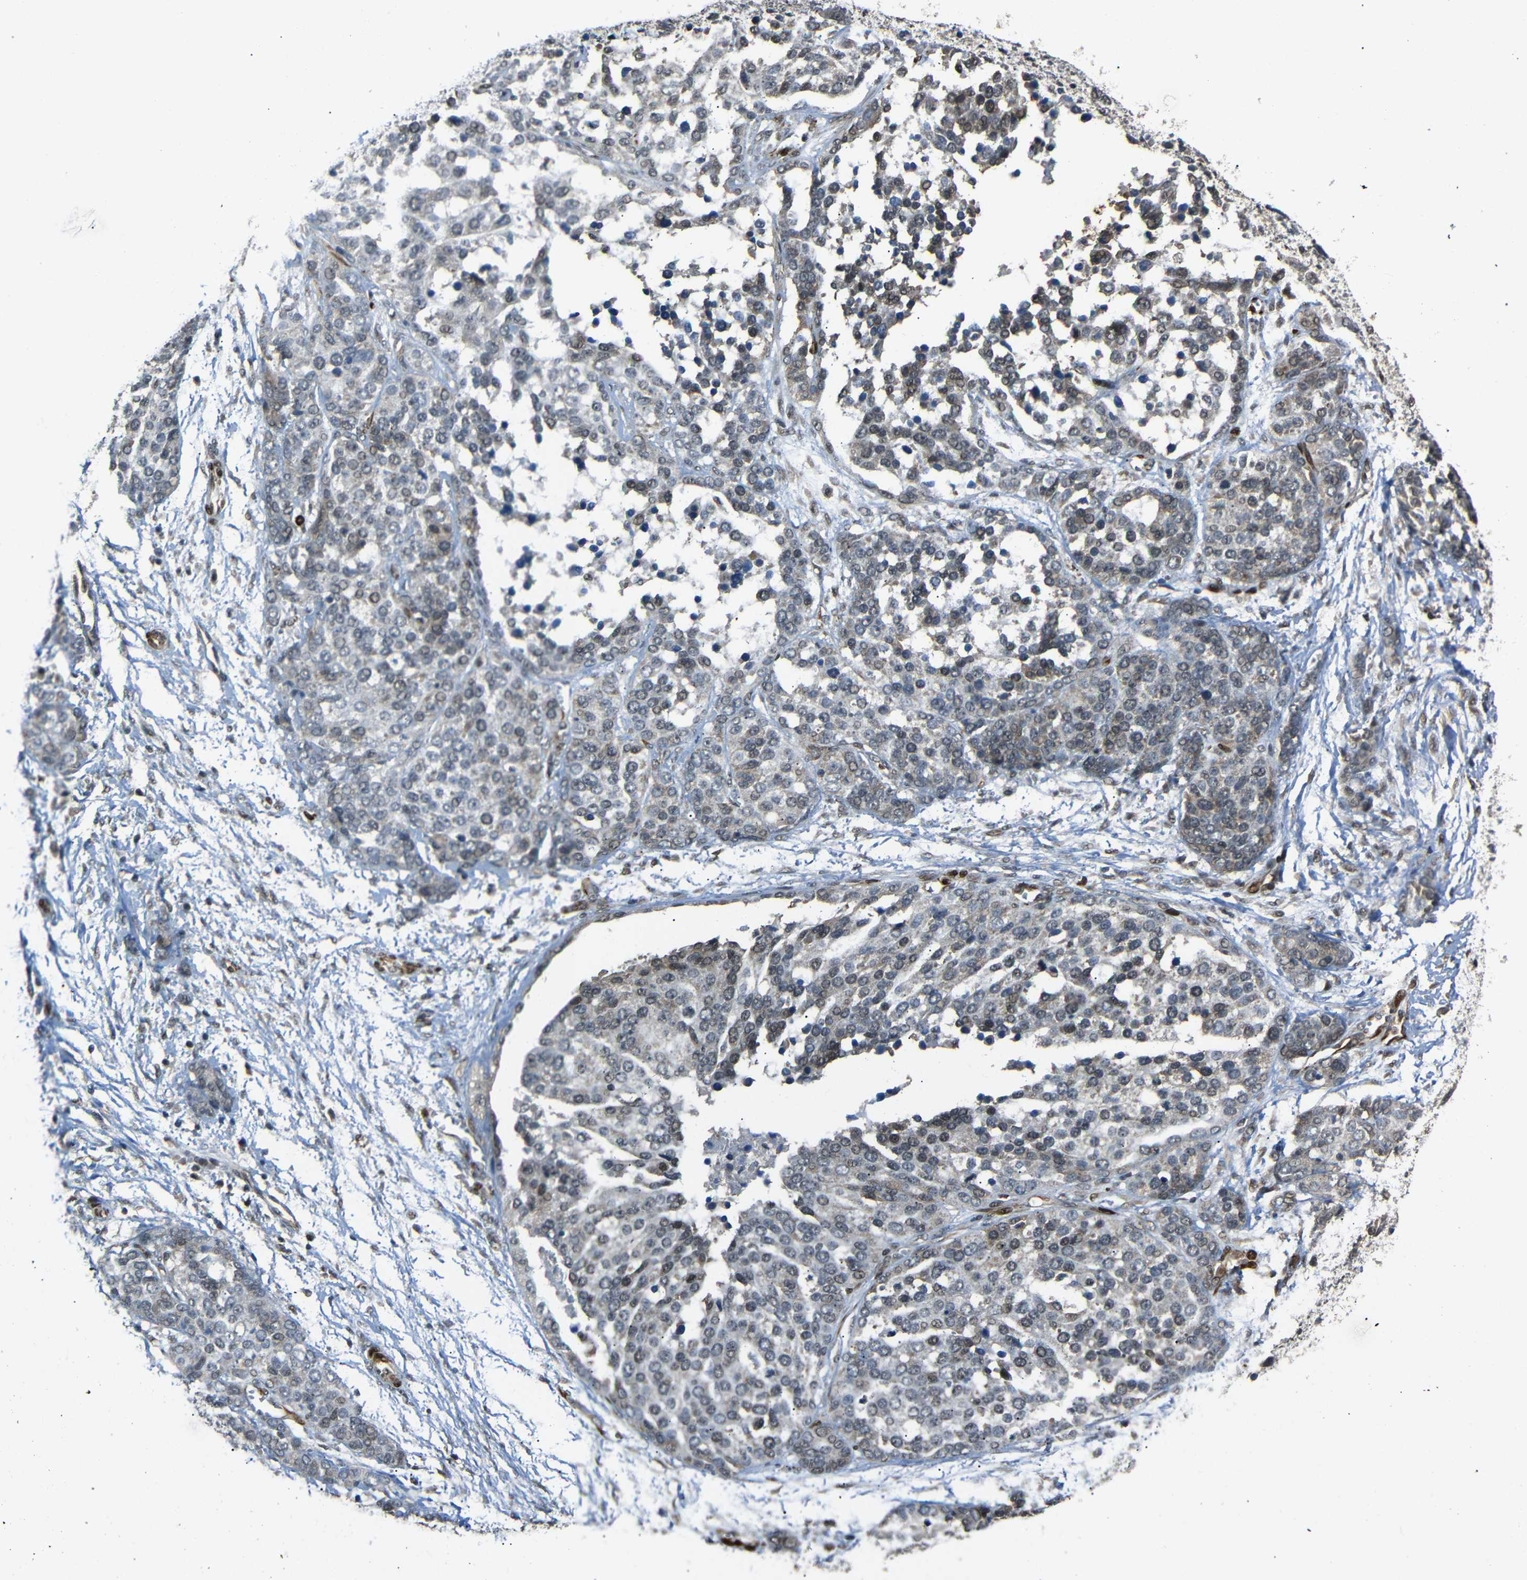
{"staining": {"intensity": "moderate", "quantity": "25%-75%", "location": "cytoplasmic/membranous,nuclear"}, "tissue": "ovarian cancer", "cell_type": "Tumor cells", "image_type": "cancer", "snomed": [{"axis": "morphology", "description": "Cystadenocarcinoma, serous, NOS"}, {"axis": "topography", "description": "Ovary"}], "caption": "High-magnification brightfield microscopy of ovarian cancer stained with DAB (brown) and counterstained with hematoxylin (blue). tumor cells exhibit moderate cytoplasmic/membranous and nuclear staining is present in about25%-75% of cells.", "gene": "TBX2", "patient": {"sex": "female", "age": 44}}